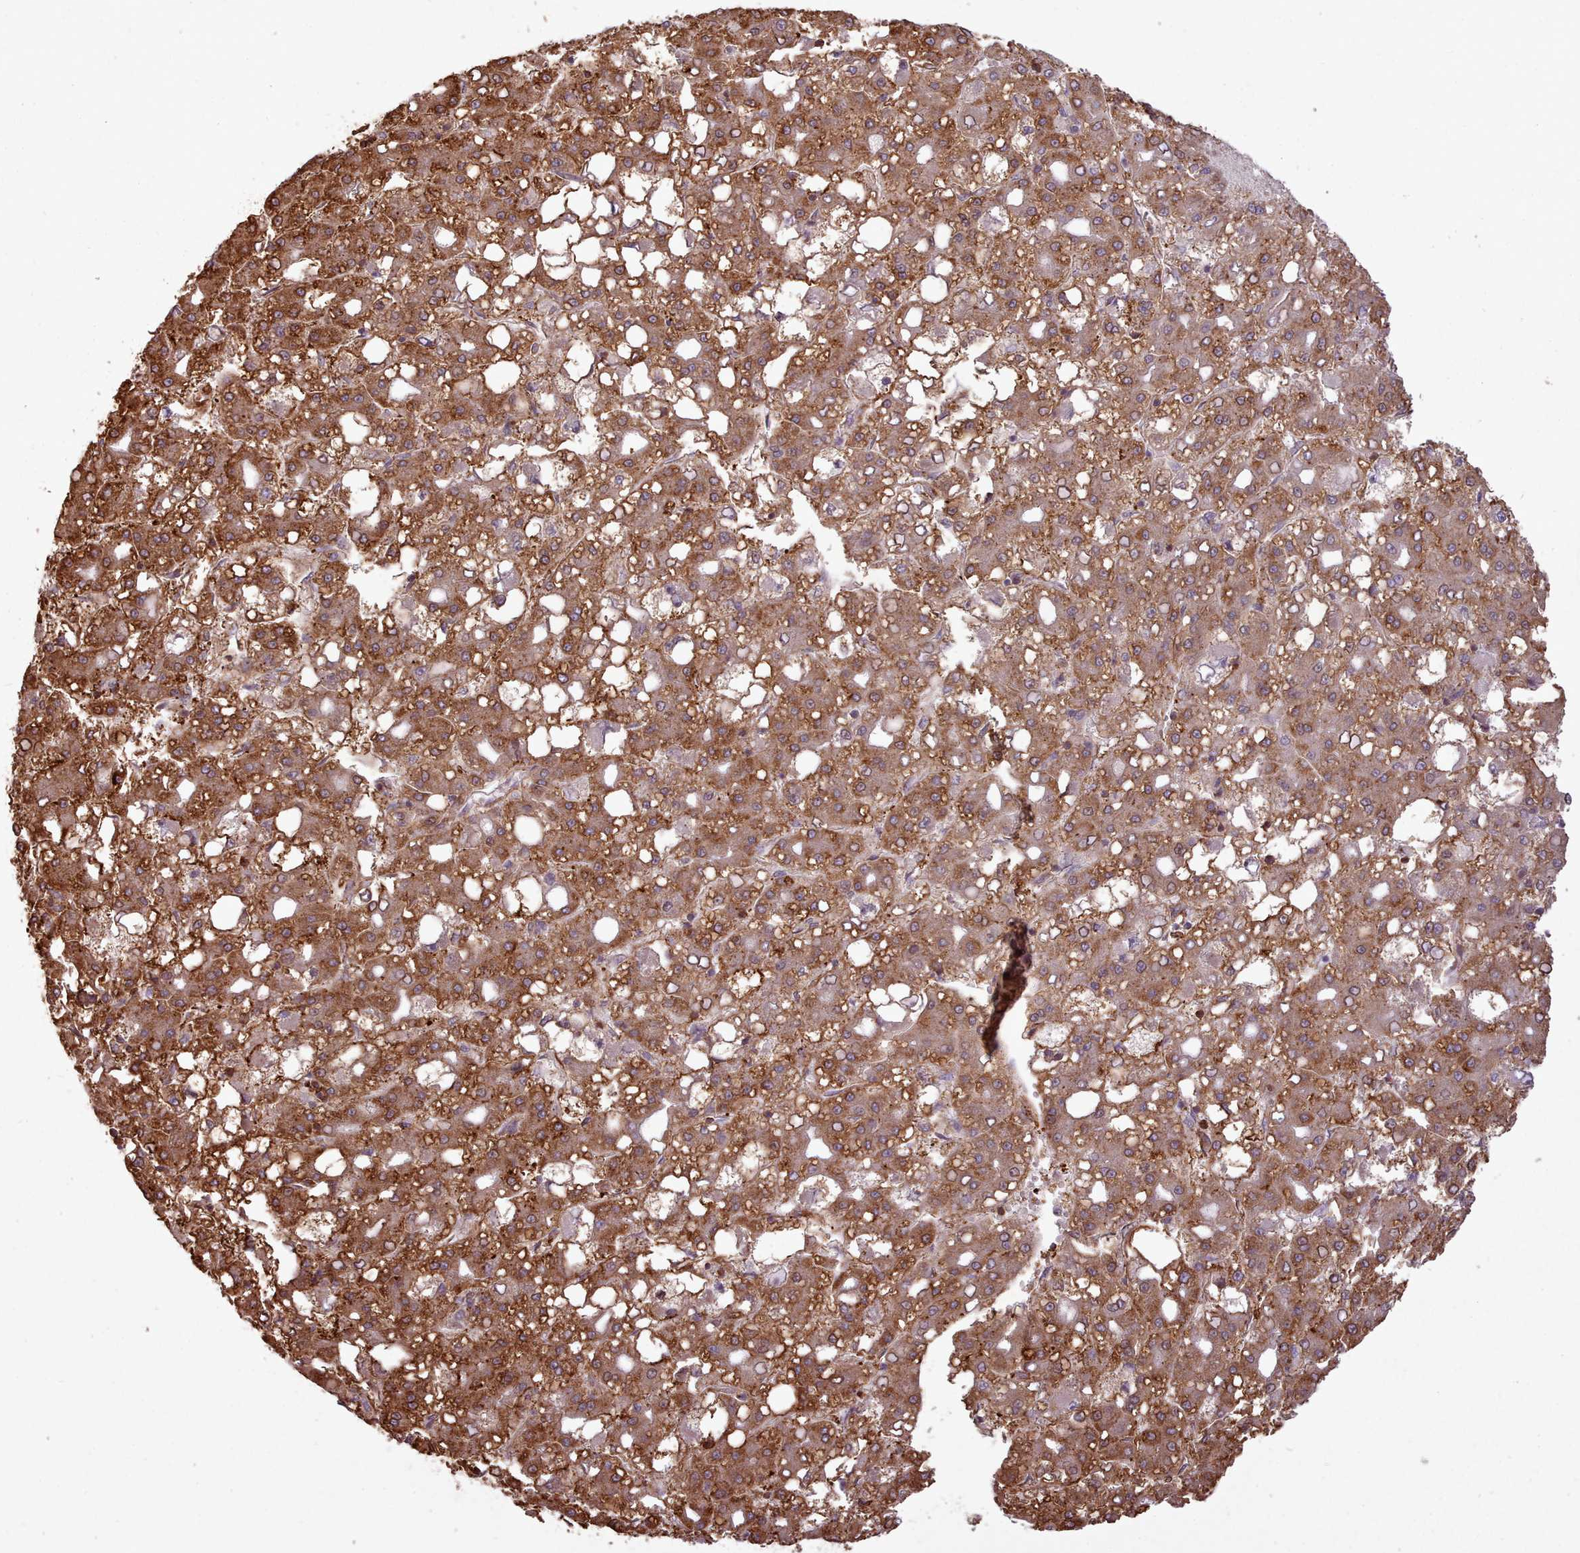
{"staining": {"intensity": "strong", "quantity": "25%-75%", "location": "cytoplasmic/membranous"}, "tissue": "liver cancer", "cell_type": "Tumor cells", "image_type": "cancer", "snomed": [{"axis": "morphology", "description": "Carcinoma, Hepatocellular, NOS"}, {"axis": "topography", "description": "Liver"}], "caption": "Protein staining of liver cancer tissue shows strong cytoplasmic/membranous positivity in about 25%-75% of tumor cells.", "gene": "ZMYM4", "patient": {"sex": "male", "age": 65}}